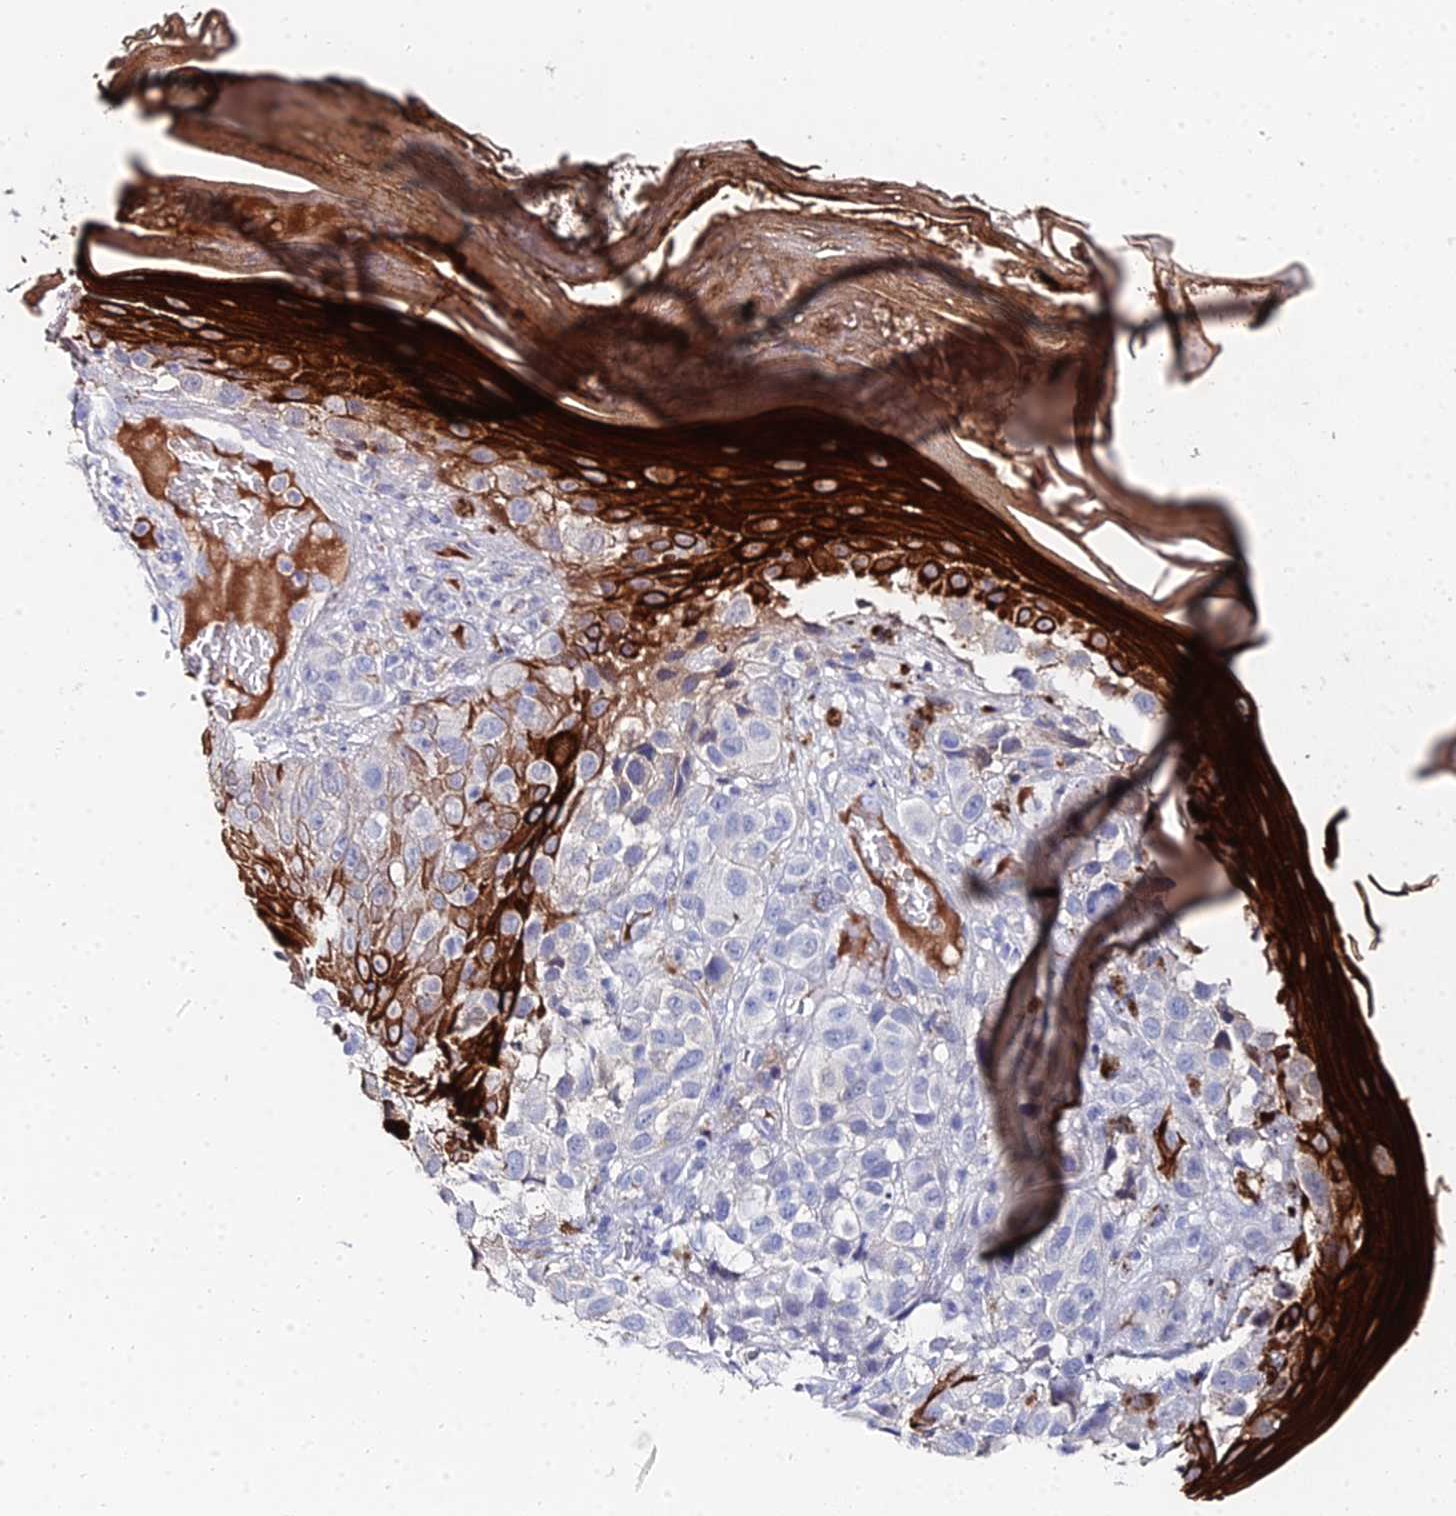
{"staining": {"intensity": "negative", "quantity": "none", "location": "none"}, "tissue": "melanoma", "cell_type": "Tumor cells", "image_type": "cancer", "snomed": [{"axis": "morphology", "description": "Malignant melanoma, NOS"}, {"axis": "topography", "description": "Skin"}], "caption": "DAB (3,3'-diaminobenzidine) immunohistochemical staining of human malignant melanoma shows no significant expression in tumor cells.", "gene": "KRT17", "patient": {"sex": "male", "age": 38}}